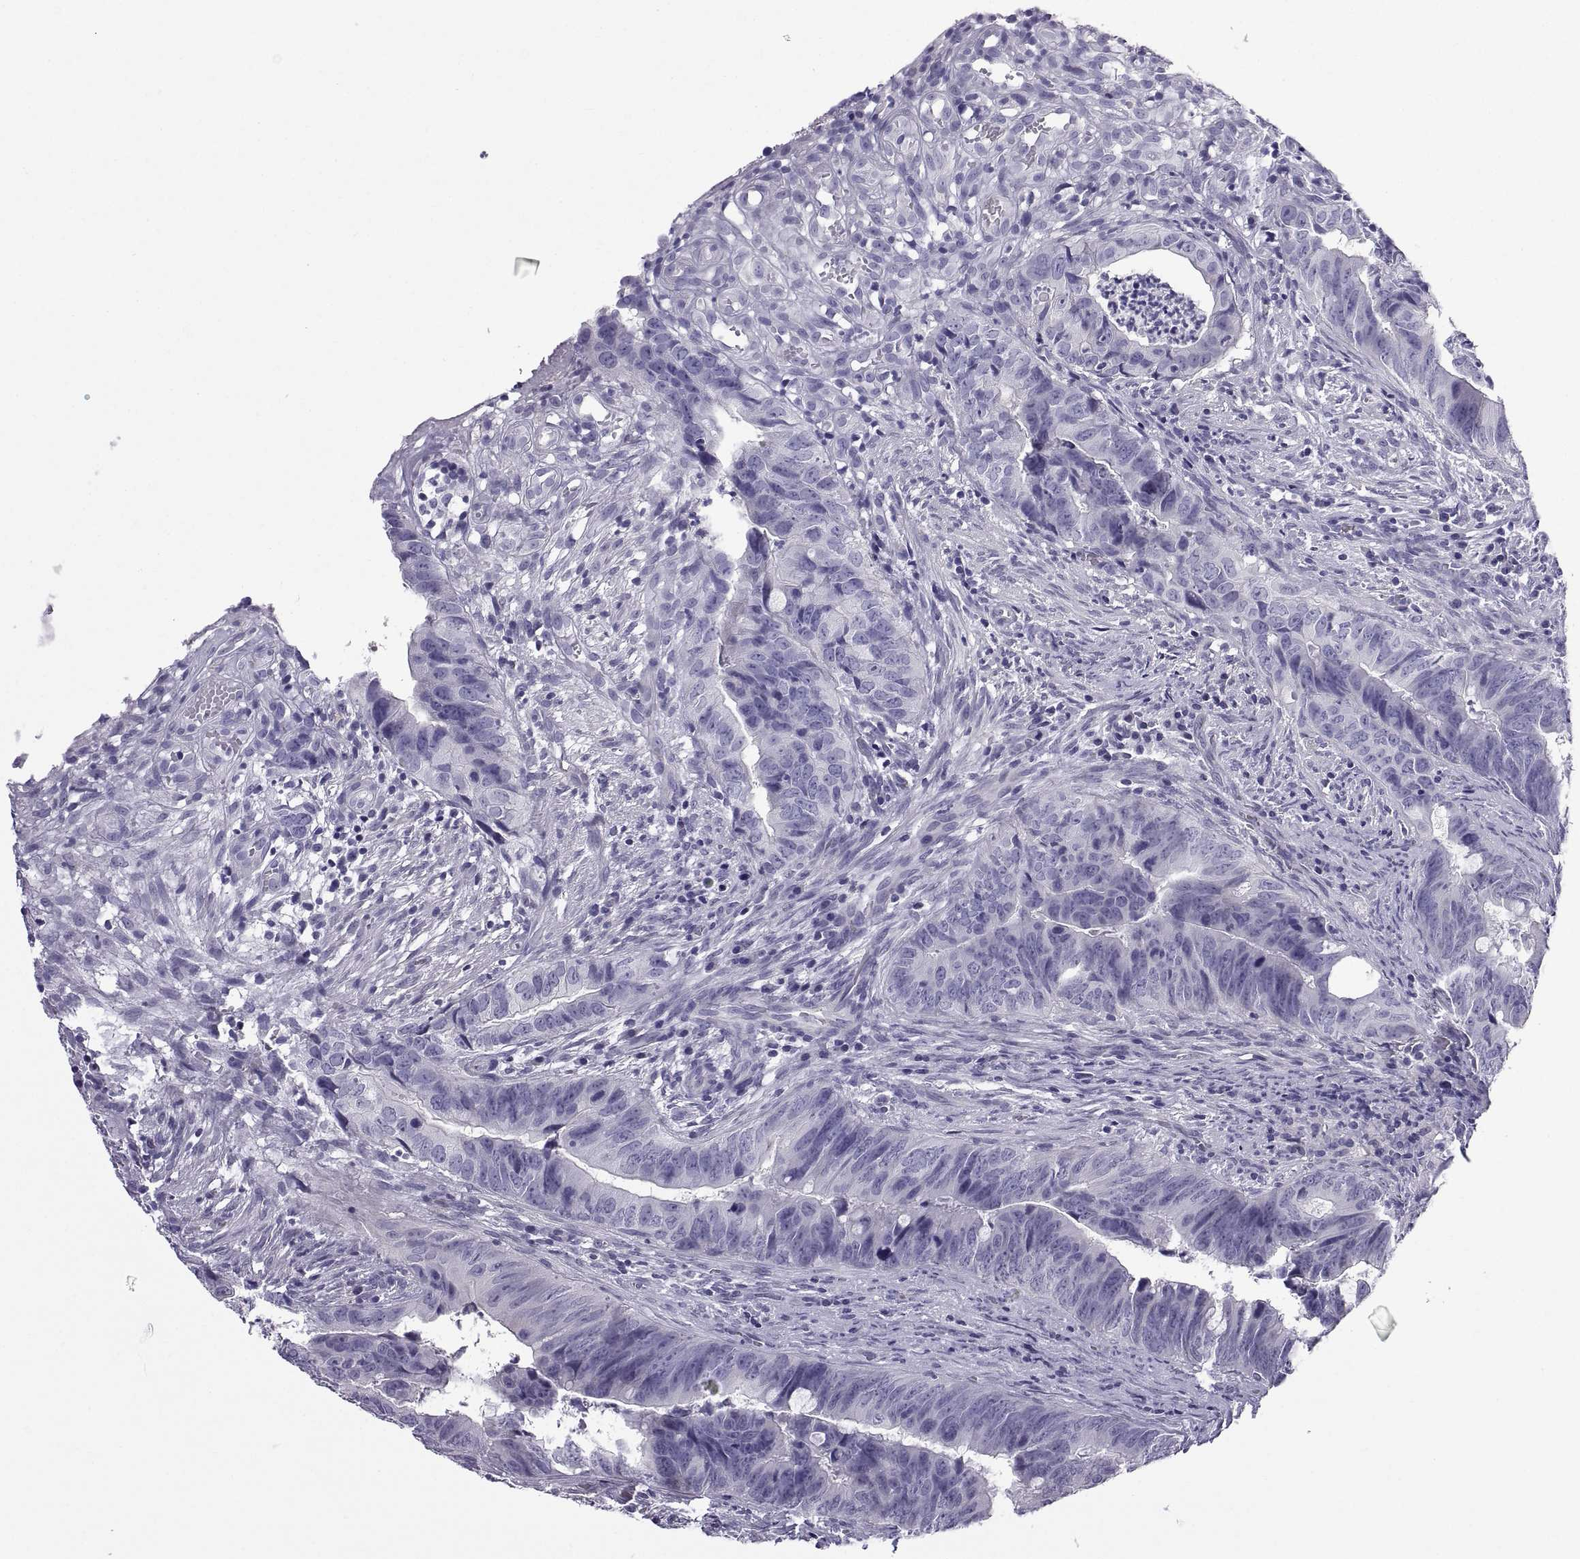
{"staining": {"intensity": "negative", "quantity": "none", "location": "none"}, "tissue": "colorectal cancer", "cell_type": "Tumor cells", "image_type": "cancer", "snomed": [{"axis": "morphology", "description": "Adenocarcinoma, NOS"}, {"axis": "topography", "description": "Colon"}], "caption": "Colorectal adenocarcinoma was stained to show a protein in brown. There is no significant staining in tumor cells.", "gene": "SPDYE1", "patient": {"sex": "female", "age": 82}}